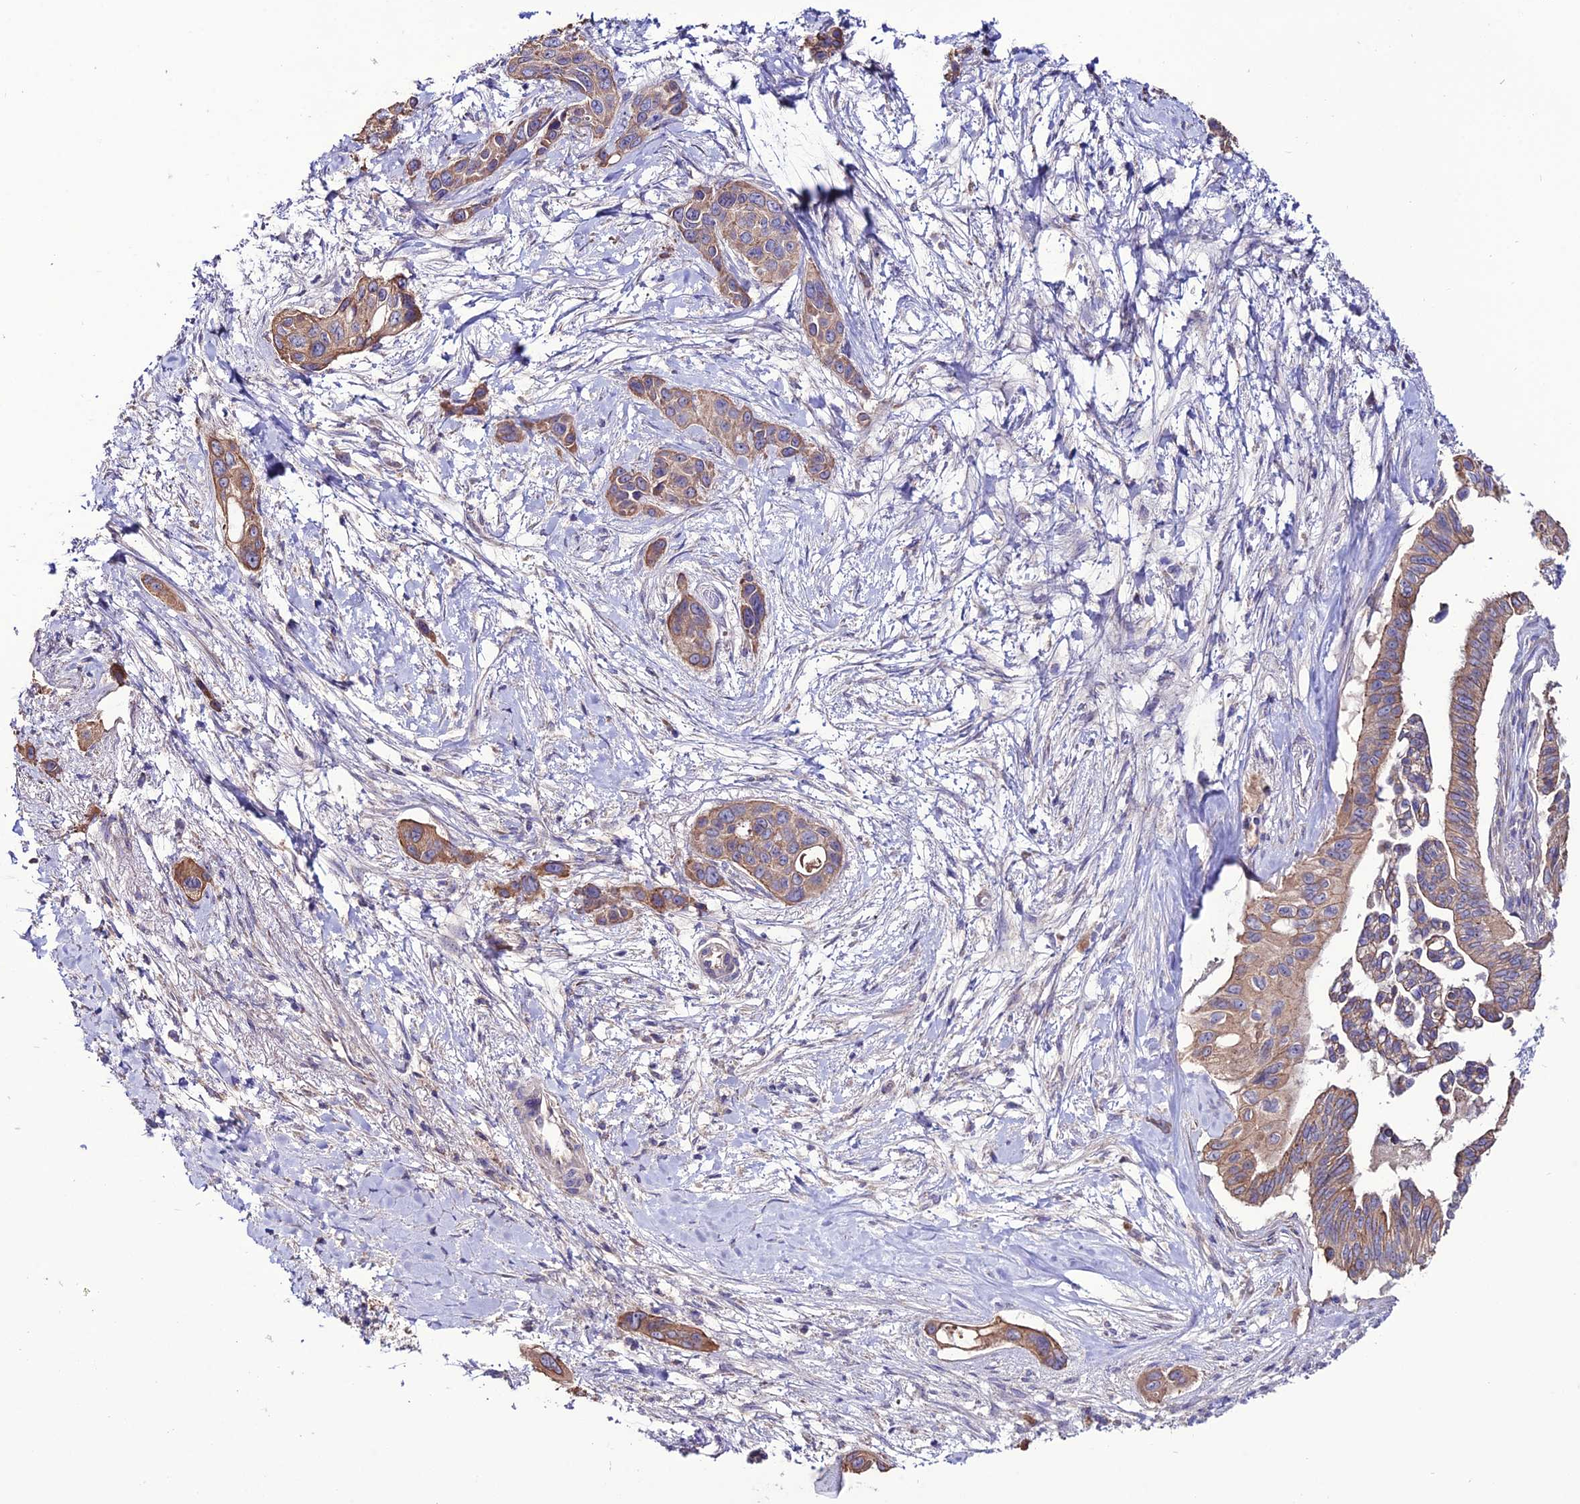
{"staining": {"intensity": "moderate", "quantity": ">75%", "location": "cytoplasmic/membranous"}, "tissue": "pancreatic cancer", "cell_type": "Tumor cells", "image_type": "cancer", "snomed": [{"axis": "morphology", "description": "Adenocarcinoma, NOS"}, {"axis": "topography", "description": "Pancreas"}], "caption": "DAB immunohistochemical staining of pancreatic adenocarcinoma shows moderate cytoplasmic/membranous protein expression in approximately >75% of tumor cells.", "gene": "HOGA1", "patient": {"sex": "male", "age": 72}}